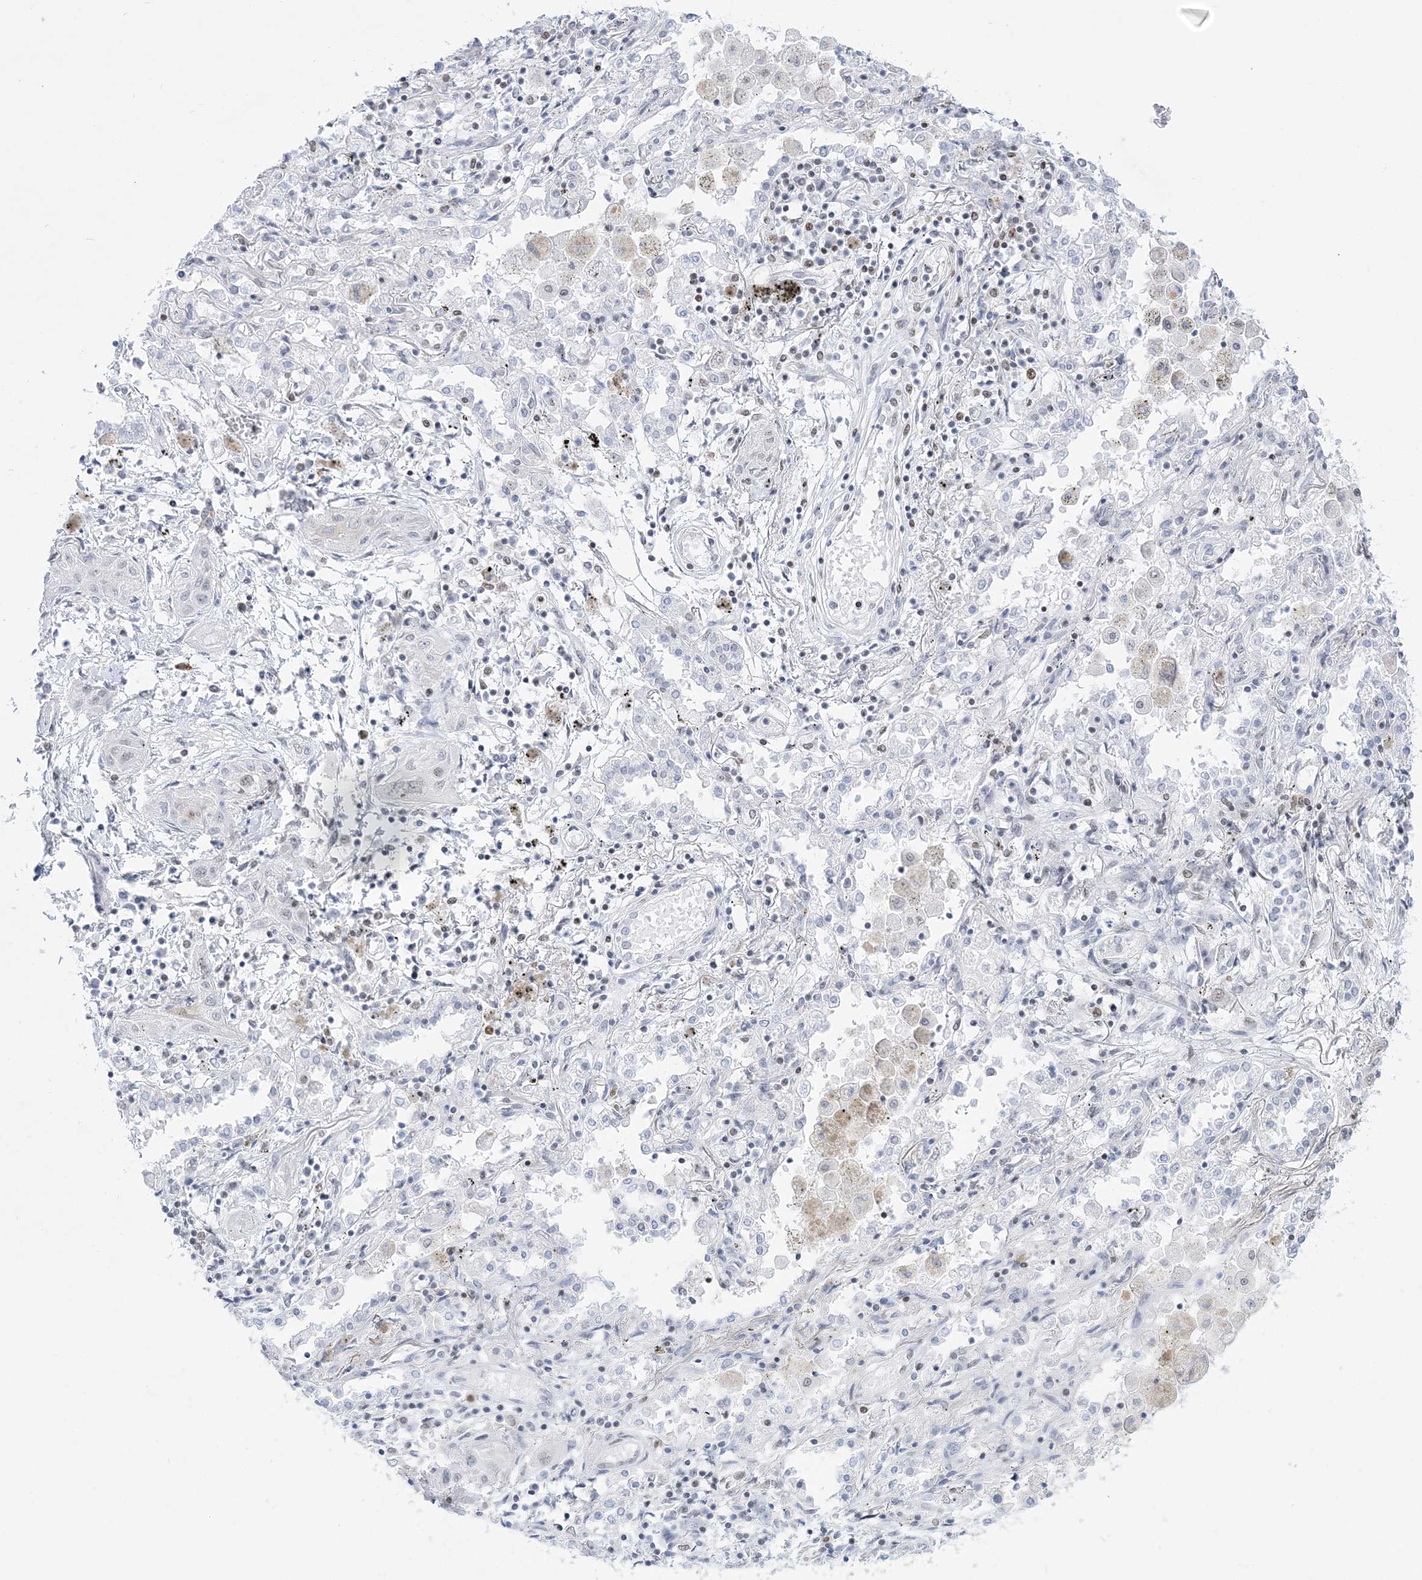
{"staining": {"intensity": "negative", "quantity": "none", "location": "none"}, "tissue": "lung cancer", "cell_type": "Tumor cells", "image_type": "cancer", "snomed": [{"axis": "morphology", "description": "Squamous cell carcinoma, NOS"}, {"axis": "topography", "description": "Lung"}], "caption": "The histopathology image exhibits no staining of tumor cells in lung cancer. (Brightfield microscopy of DAB (3,3'-diaminobenzidine) IHC at high magnification).", "gene": "DDX21", "patient": {"sex": "female", "age": 47}}